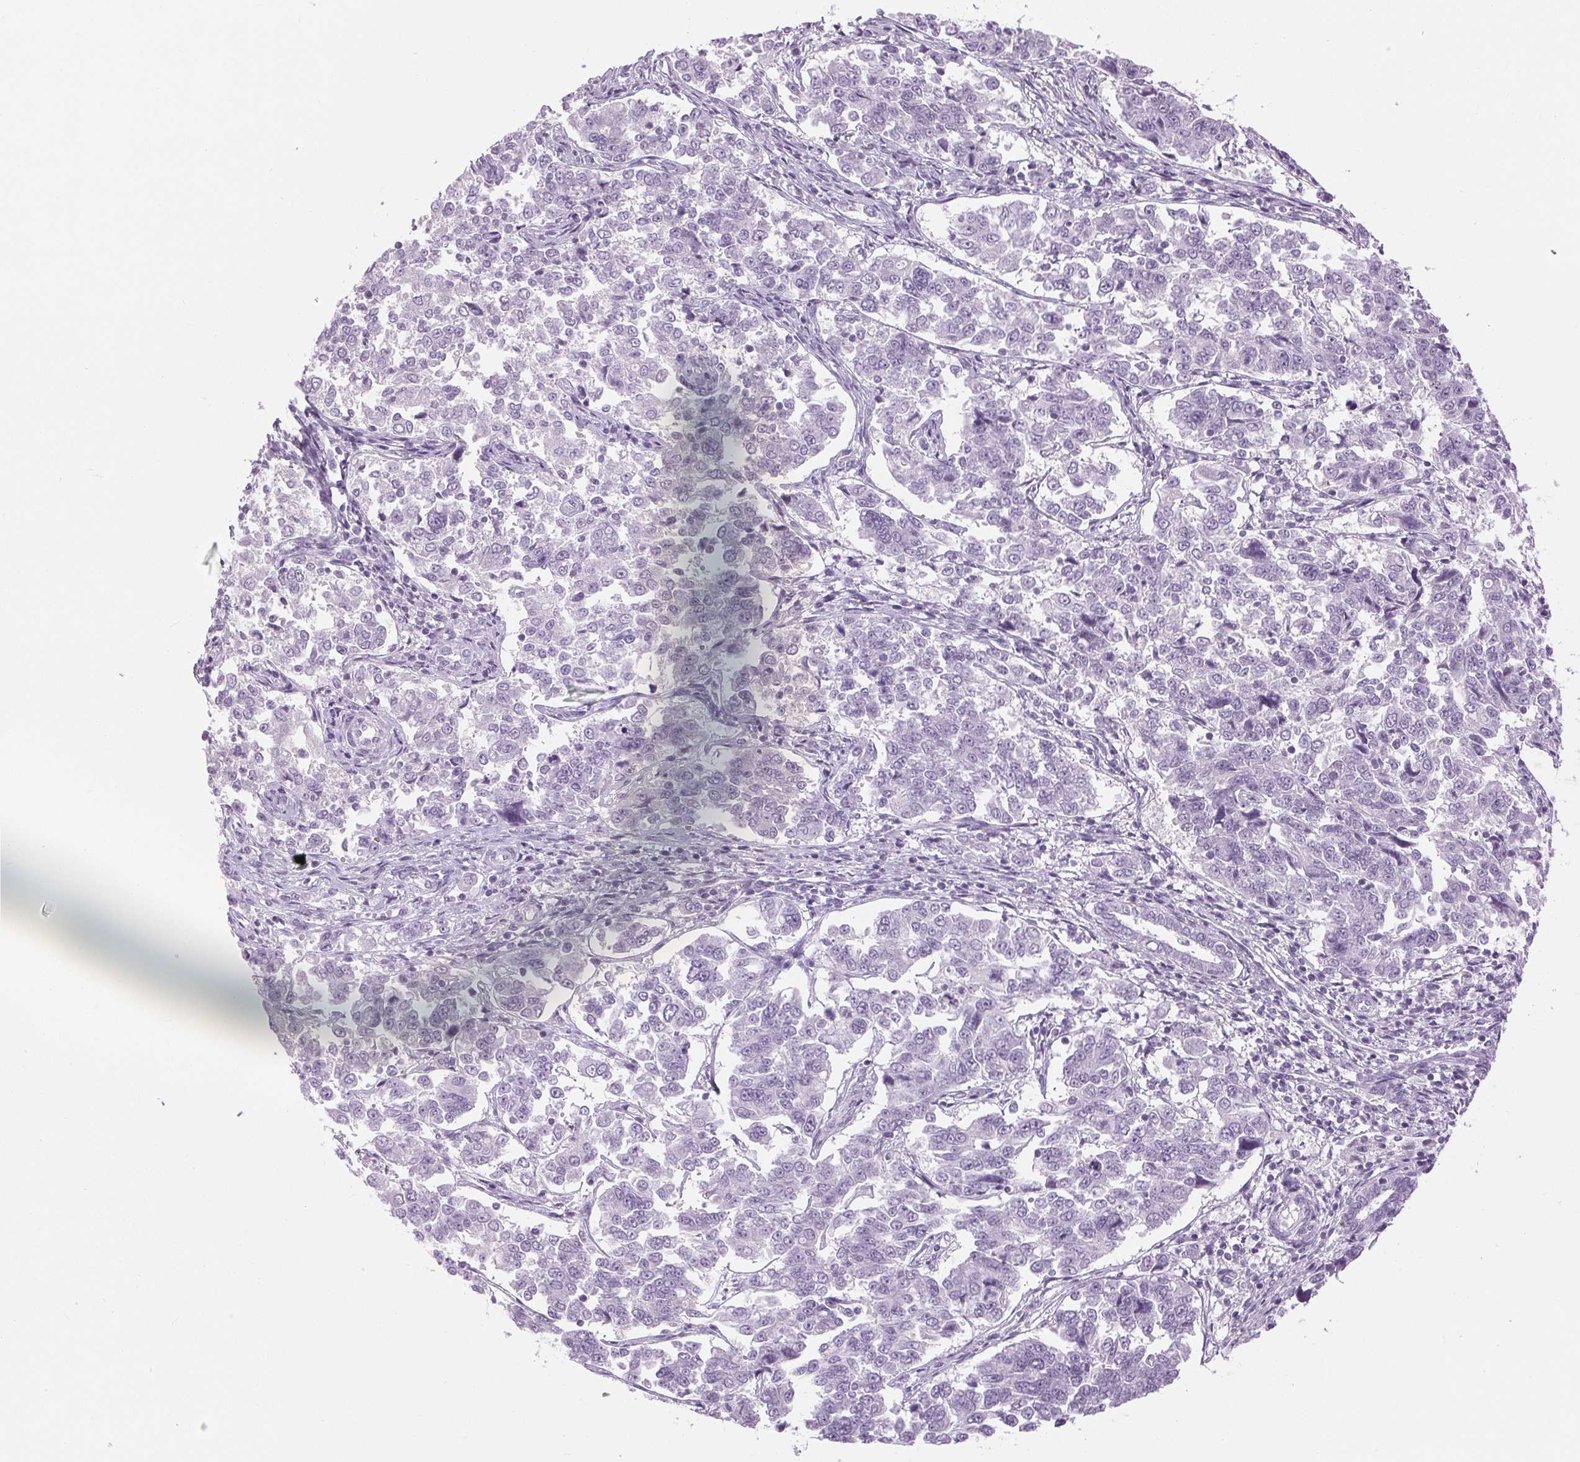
{"staining": {"intensity": "negative", "quantity": "none", "location": "none"}, "tissue": "endometrial cancer", "cell_type": "Tumor cells", "image_type": "cancer", "snomed": [{"axis": "morphology", "description": "Adenocarcinoma, NOS"}, {"axis": "topography", "description": "Endometrium"}], "caption": "This is an IHC micrograph of human endometrial adenocarcinoma. There is no positivity in tumor cells.", "gene": "SP7", "patient": {"sex": "female", "age": 43}}